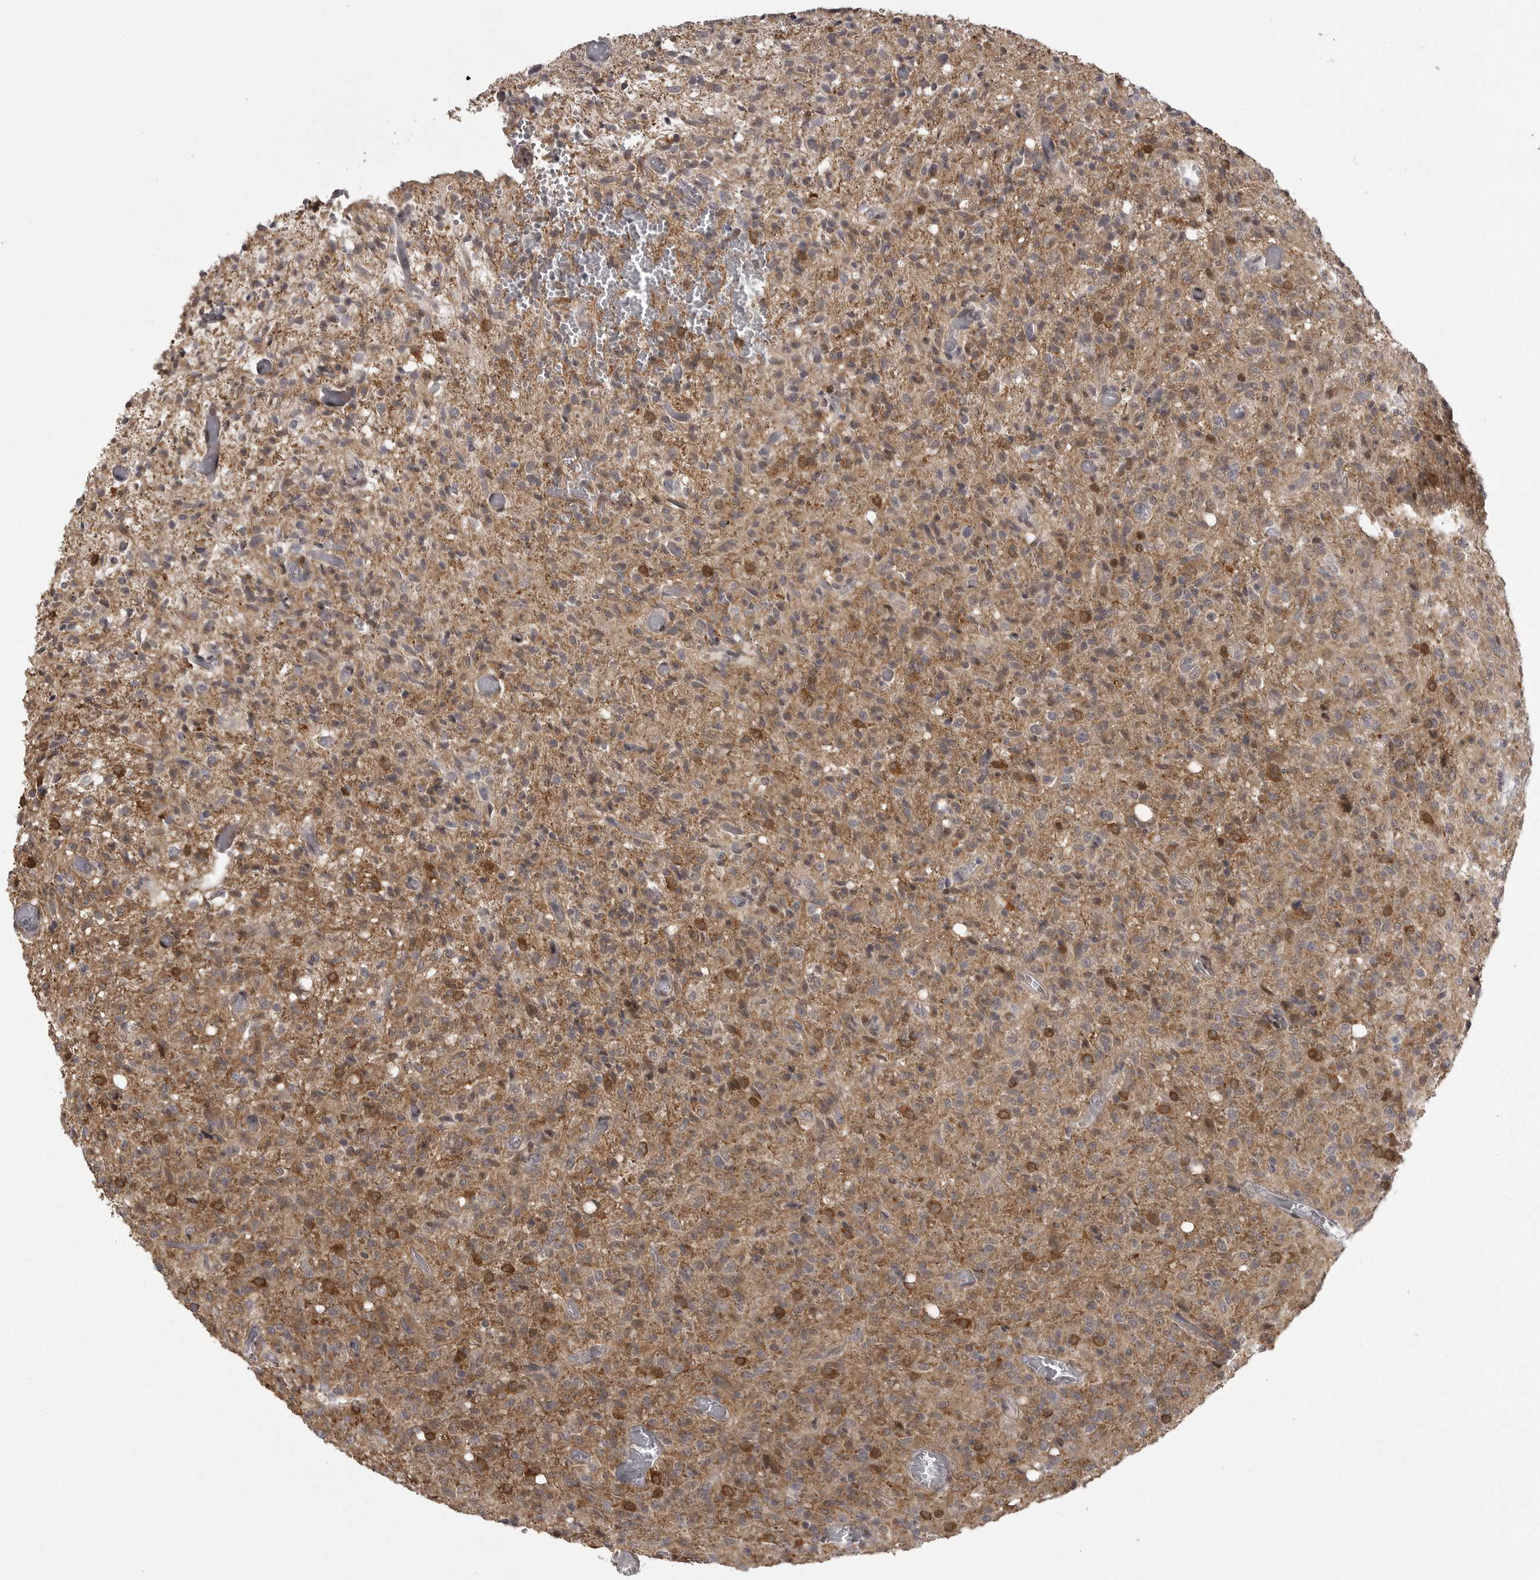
{"staining": {"intensity": "moderate", "quantity": ">75%", "location": "cytoplasmic/membranous"}, "tissue": "glioma", "cell_type": "Tumor cells", "image_type": "cancer", "snomed": [{"axis": "morphology", "description": "Glioma, malignant, High grade"}, {"axis": "topography", "description": "Brain"}], "caption": "Immunohistochemistry (IHC) micrograph of malignant glioma (high-grade) stained for a protein (brown), which exhibits medium levels of moderate cytoplasmic/membranous positivity in approximately >75% of tumor cells.", "gene": "SNX16", "patient": {"sex": "female", "age": 57}}